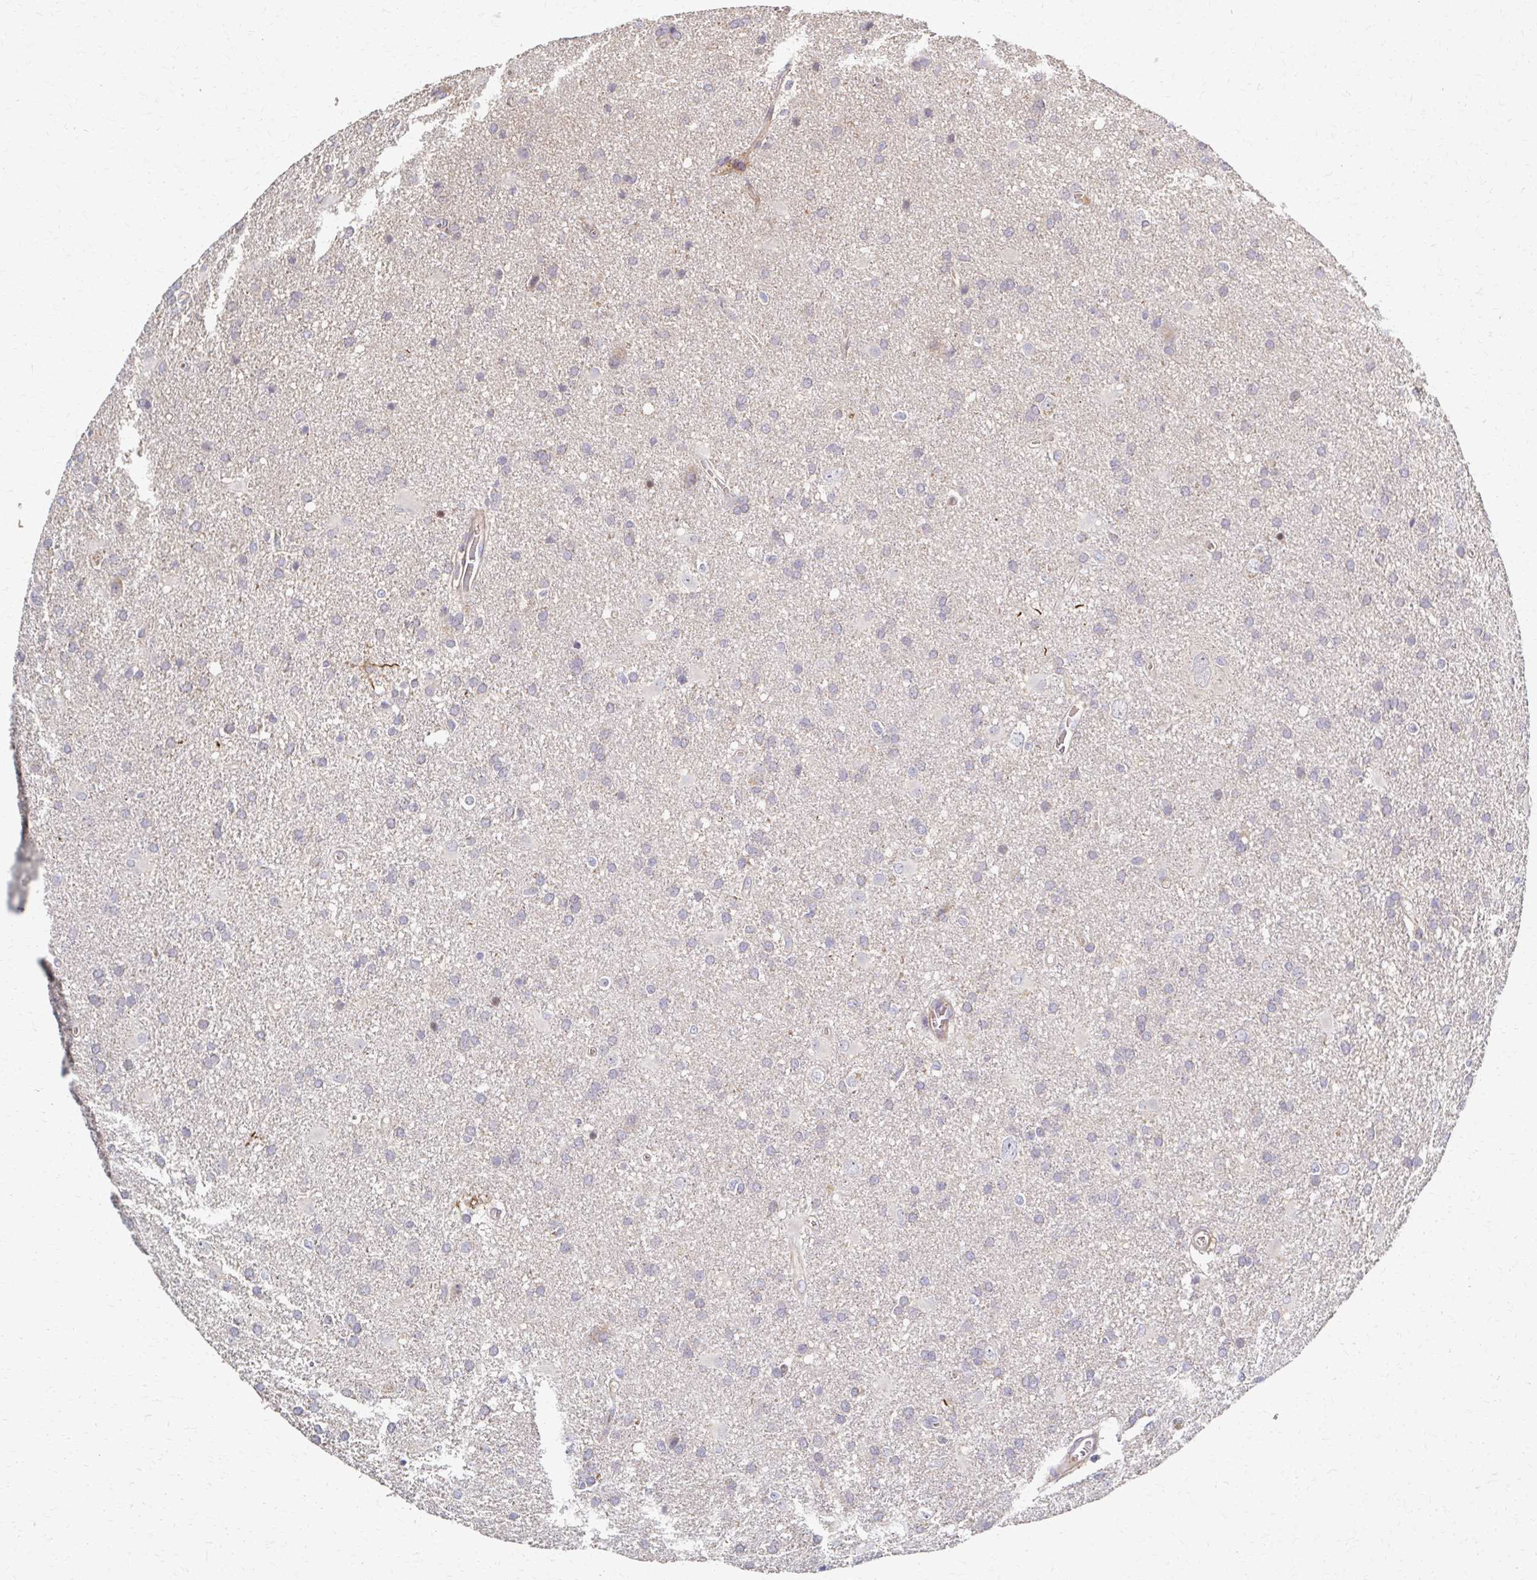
{"staining": {"intensity": "negative", "quantity": "none", "location": "none"}, "tissue": "glioma", "cell_type": "Tumor cells", "image_type": "cancer", "snomed": [{"axis": "morphology", "description": "Glioma, malignant, Low grade"}, {"axis": "topography", "description": "Brain"}], "caption": "DAB (3,3'-diaminobenzidine) immunohistochemical staining of glioma reveals no significant expression in tumor cells. (Brightfield microscopy of DAB (3,3'-diaminobenzidine) IHC at high magnification).", "gene": "SKA2", "patient": {"sex": "male", "age": 66}}